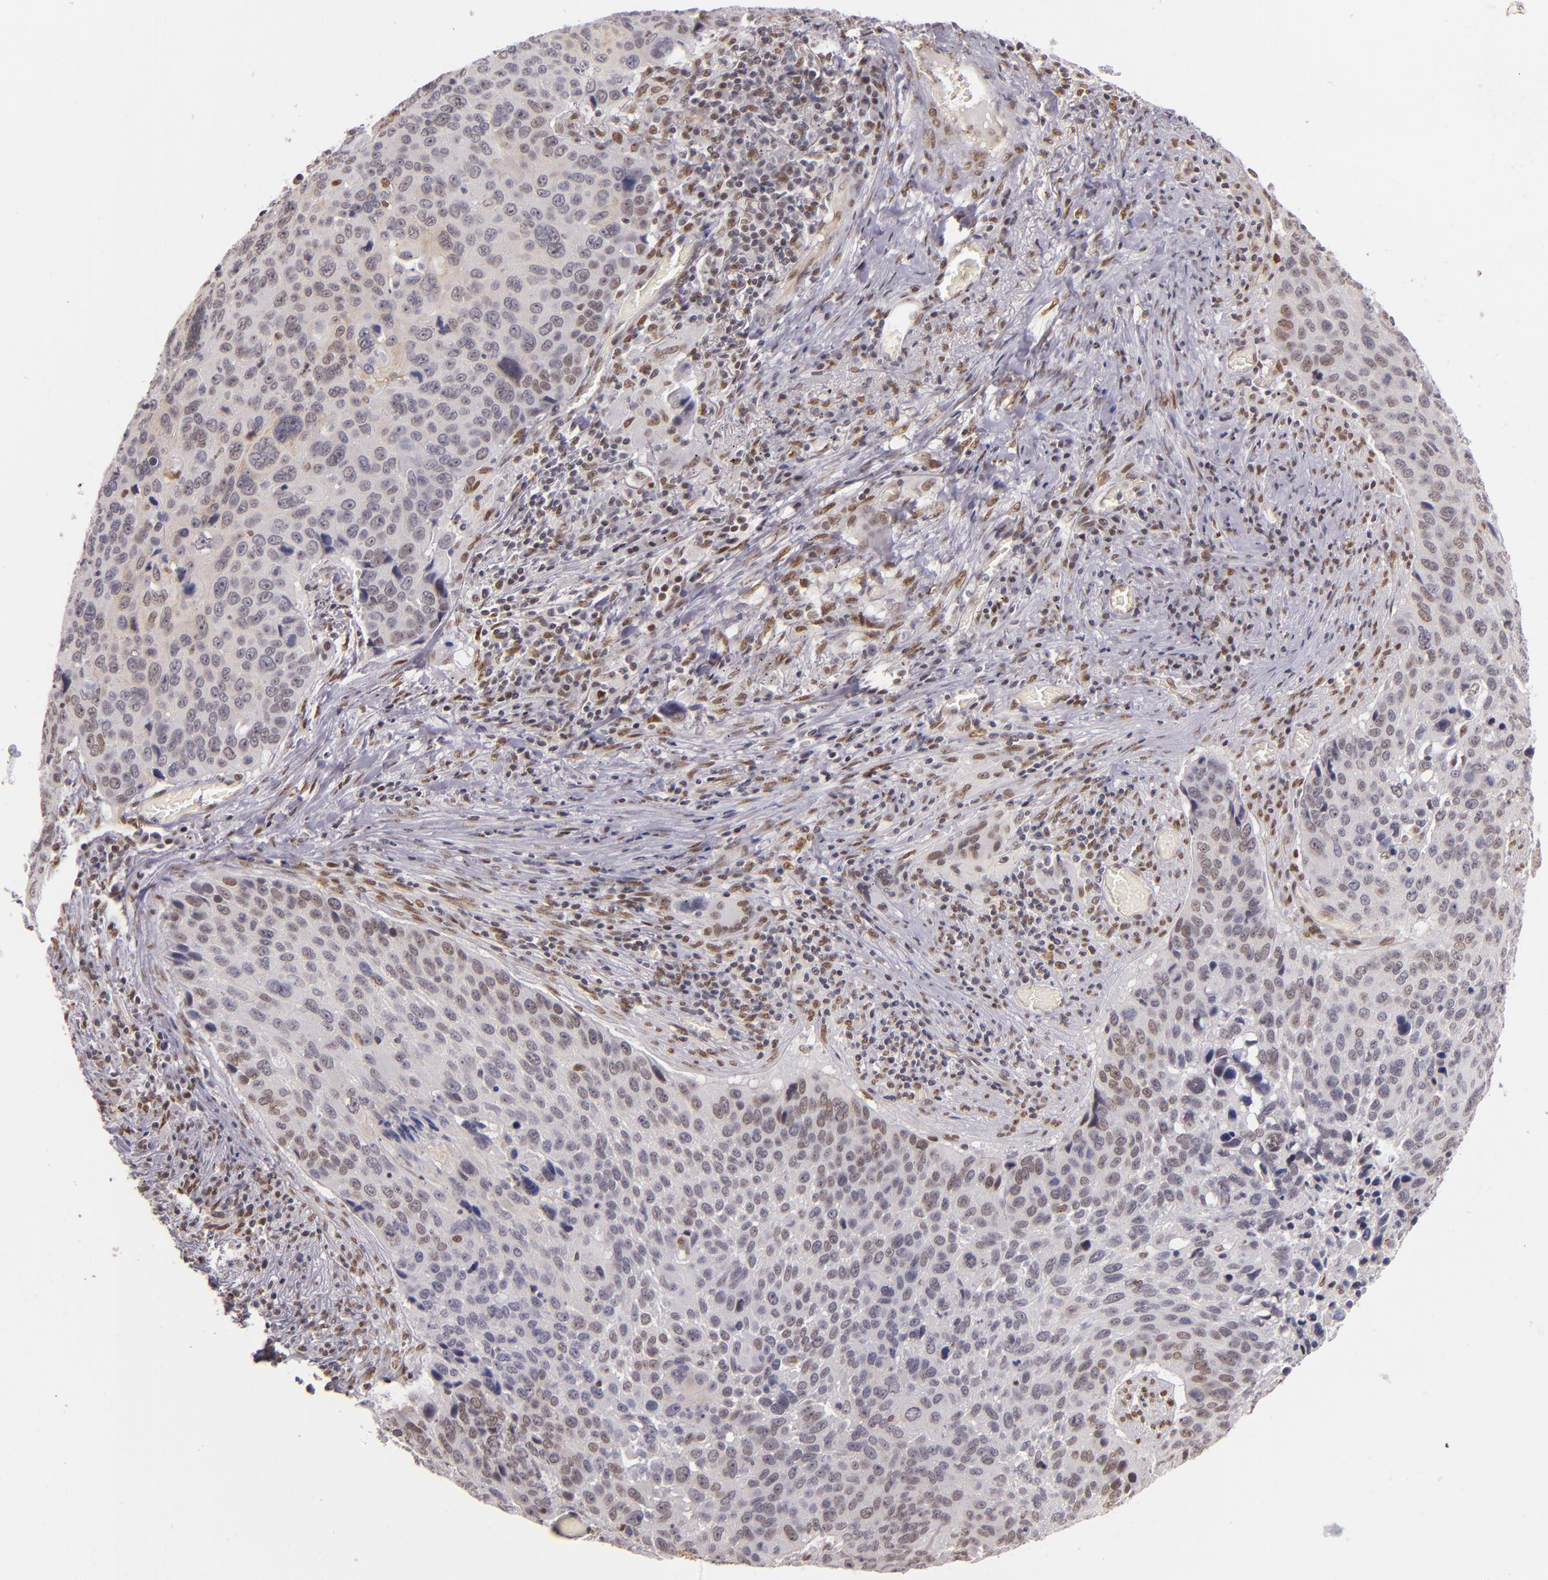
{"staining": {"intensity": "weak", "quantity": "<25%", "location": "nuclear"}, "tissue": "lung cancer", "cell_type": "Tumor cells", "image_type": "cancer", "snomed": [{"axis": "morphology", "description": "Squamous cell carcinoma, NOS"}, {"axis": "topography", "description": "Lung"}], "caption": "Lung cancer stained for a protein using immunohistochemistry displays no staining tumor cells.", "gene": "NCOR2", "patient": {"sex": "male", "age": 68}}